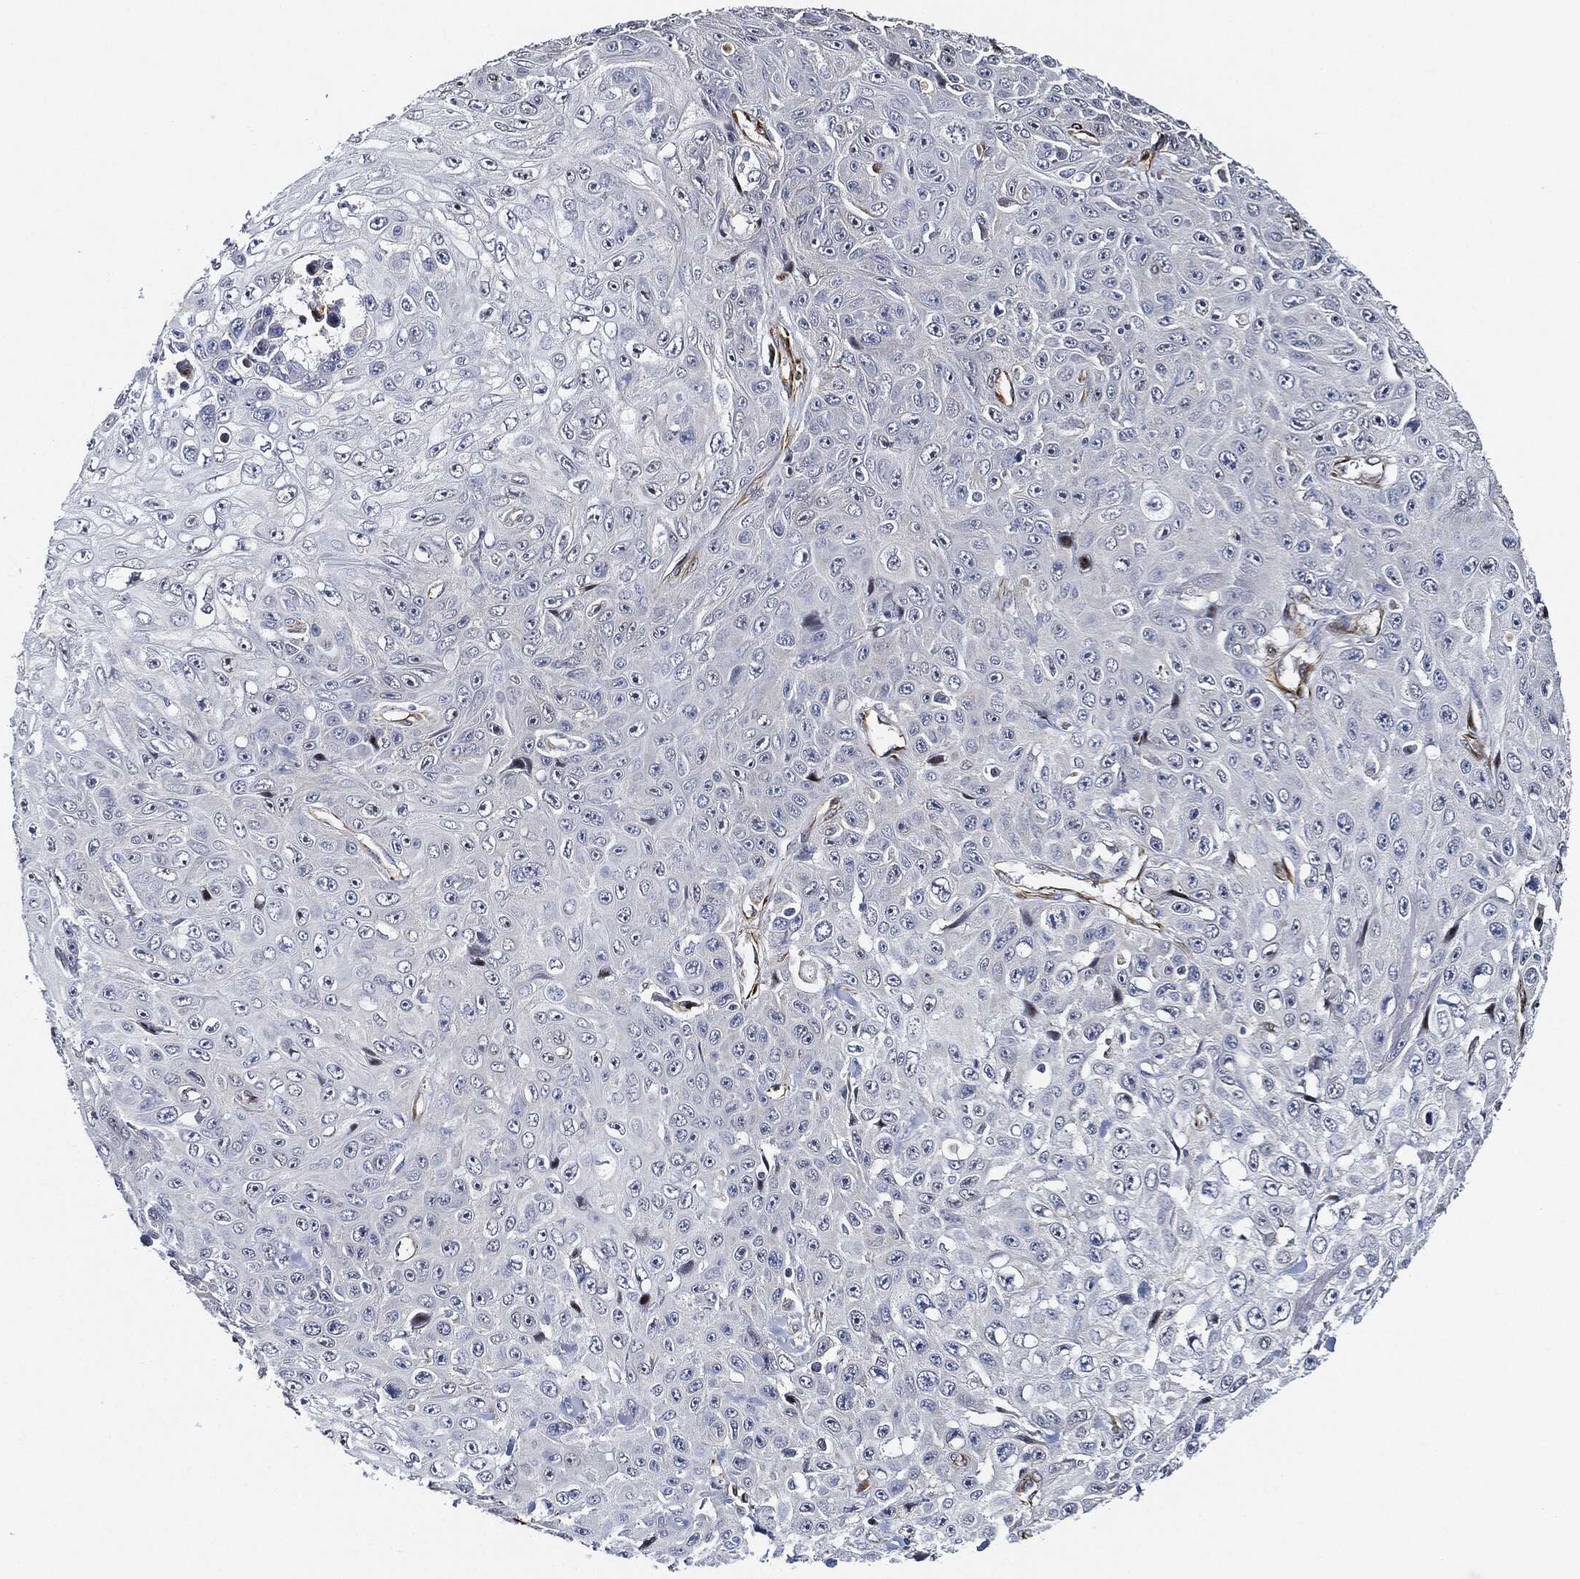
{"staining": {"intensity": "negative", "quantity": "none", "location": "none"}, "tissue": "skin cancer", "cell_type": "Tumor cells", "image_type": "cancer", "snomed": [{"axis": "morphology", "description": "Squamous cell carcinoma, NOS"}, {"axis": "topography", "description": "Skin"}], "caption": "This is an IHC image of human squamous cell carcinoma (skin). There is no expression in tumor cells.", "gene": "THSD1", "patient": {"sex": "male", "age": 82}}